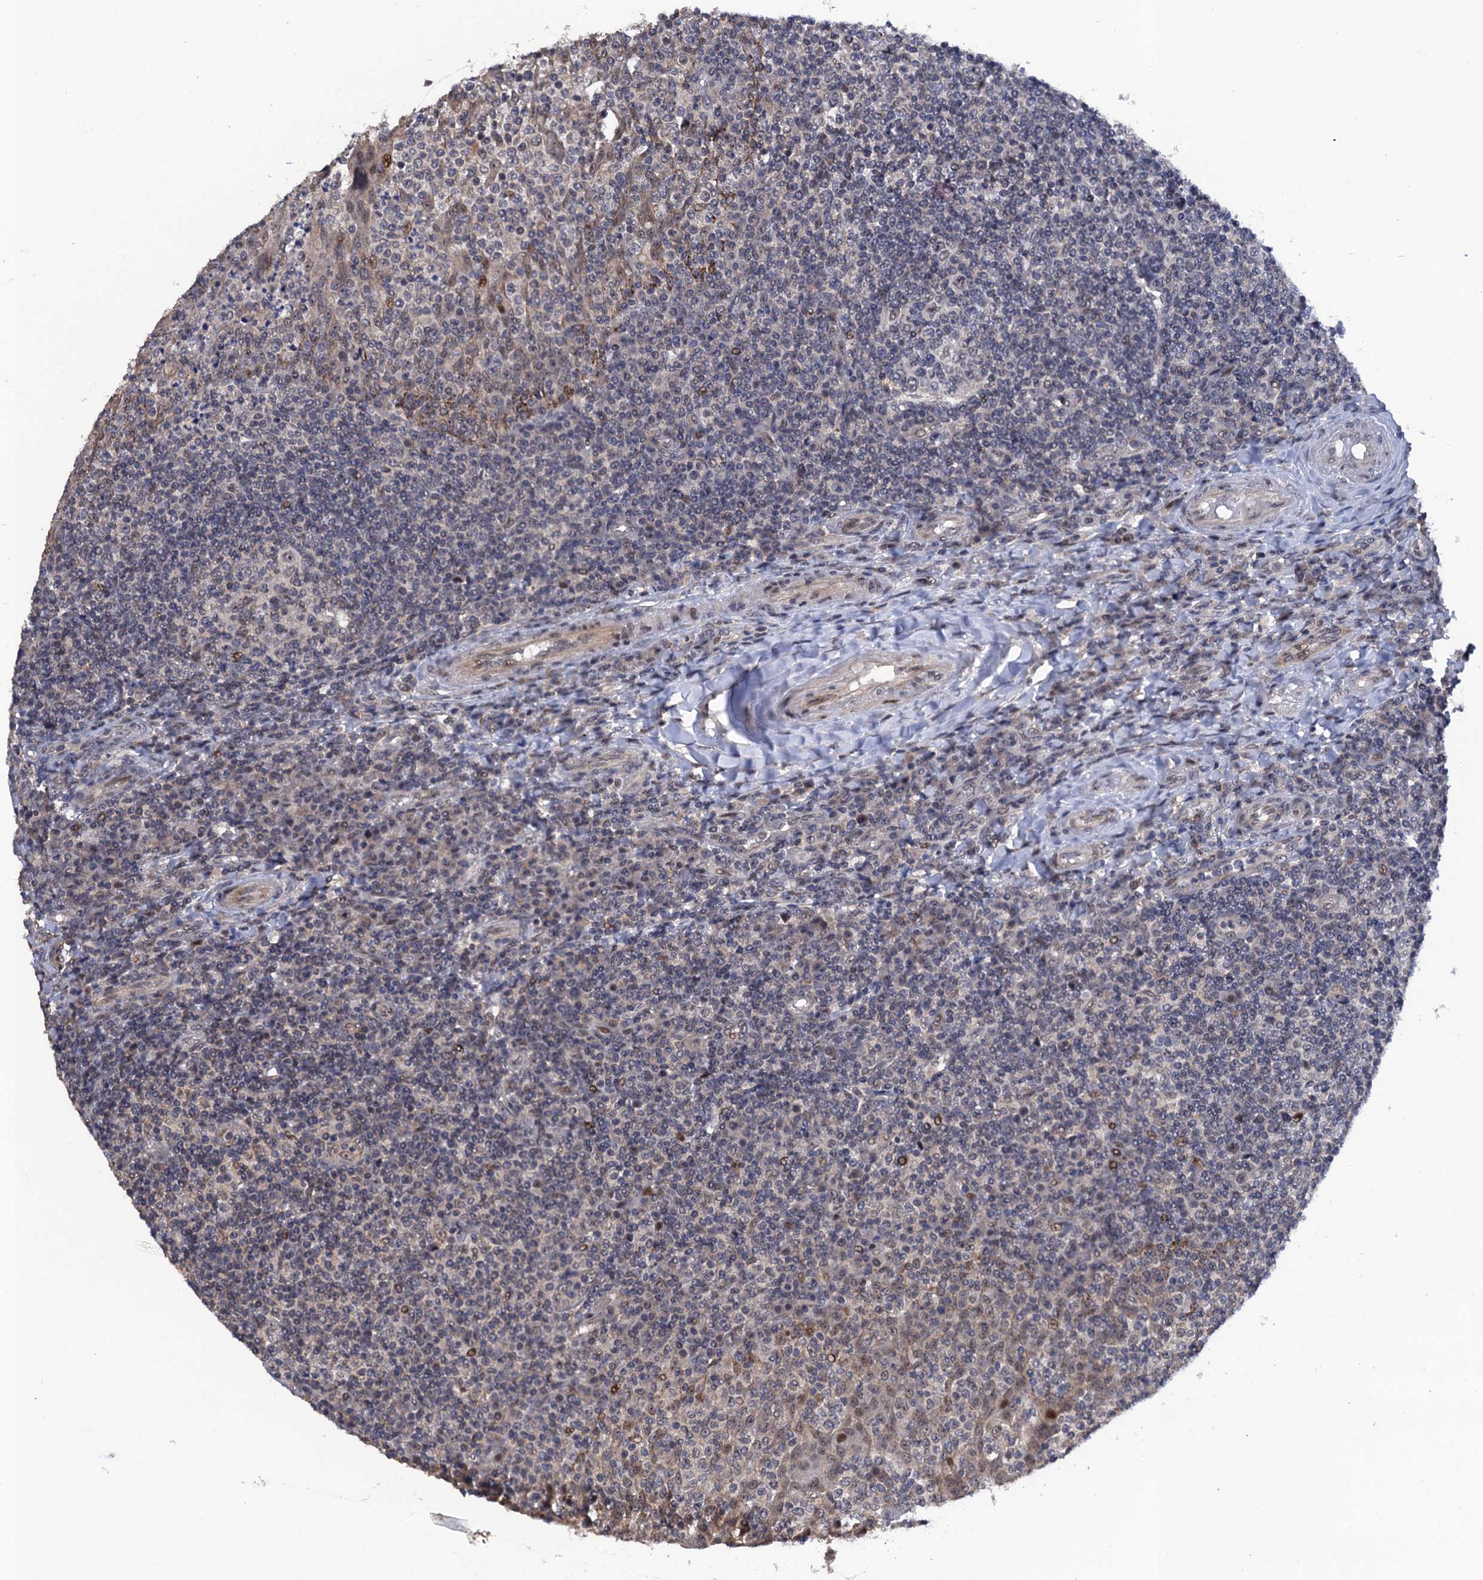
{"staining": {"intensity": "moderate", "quantity": "<25%", "location": "nuclear"}, "tissue": "tonsil", "cell_type": "Germinal center cells", "image_type": "normal", "snomed": [{"axis": "morphology", "description": "Normal tissue, NOS"}, {"axis": "topography", "description": "Tonsil"}], "caption": "Germinal center cells demonstrate moderate nuclear expression in approximately <25% of cells in normal tonsil. The staining was performed using DAB to visualize the protein expression in brown, while the nuclei were stained in blue with hematoxylin (Magnification: 20x).", "gene": "ZAR1L", "patient": {"sex": "female", "age": 19}}